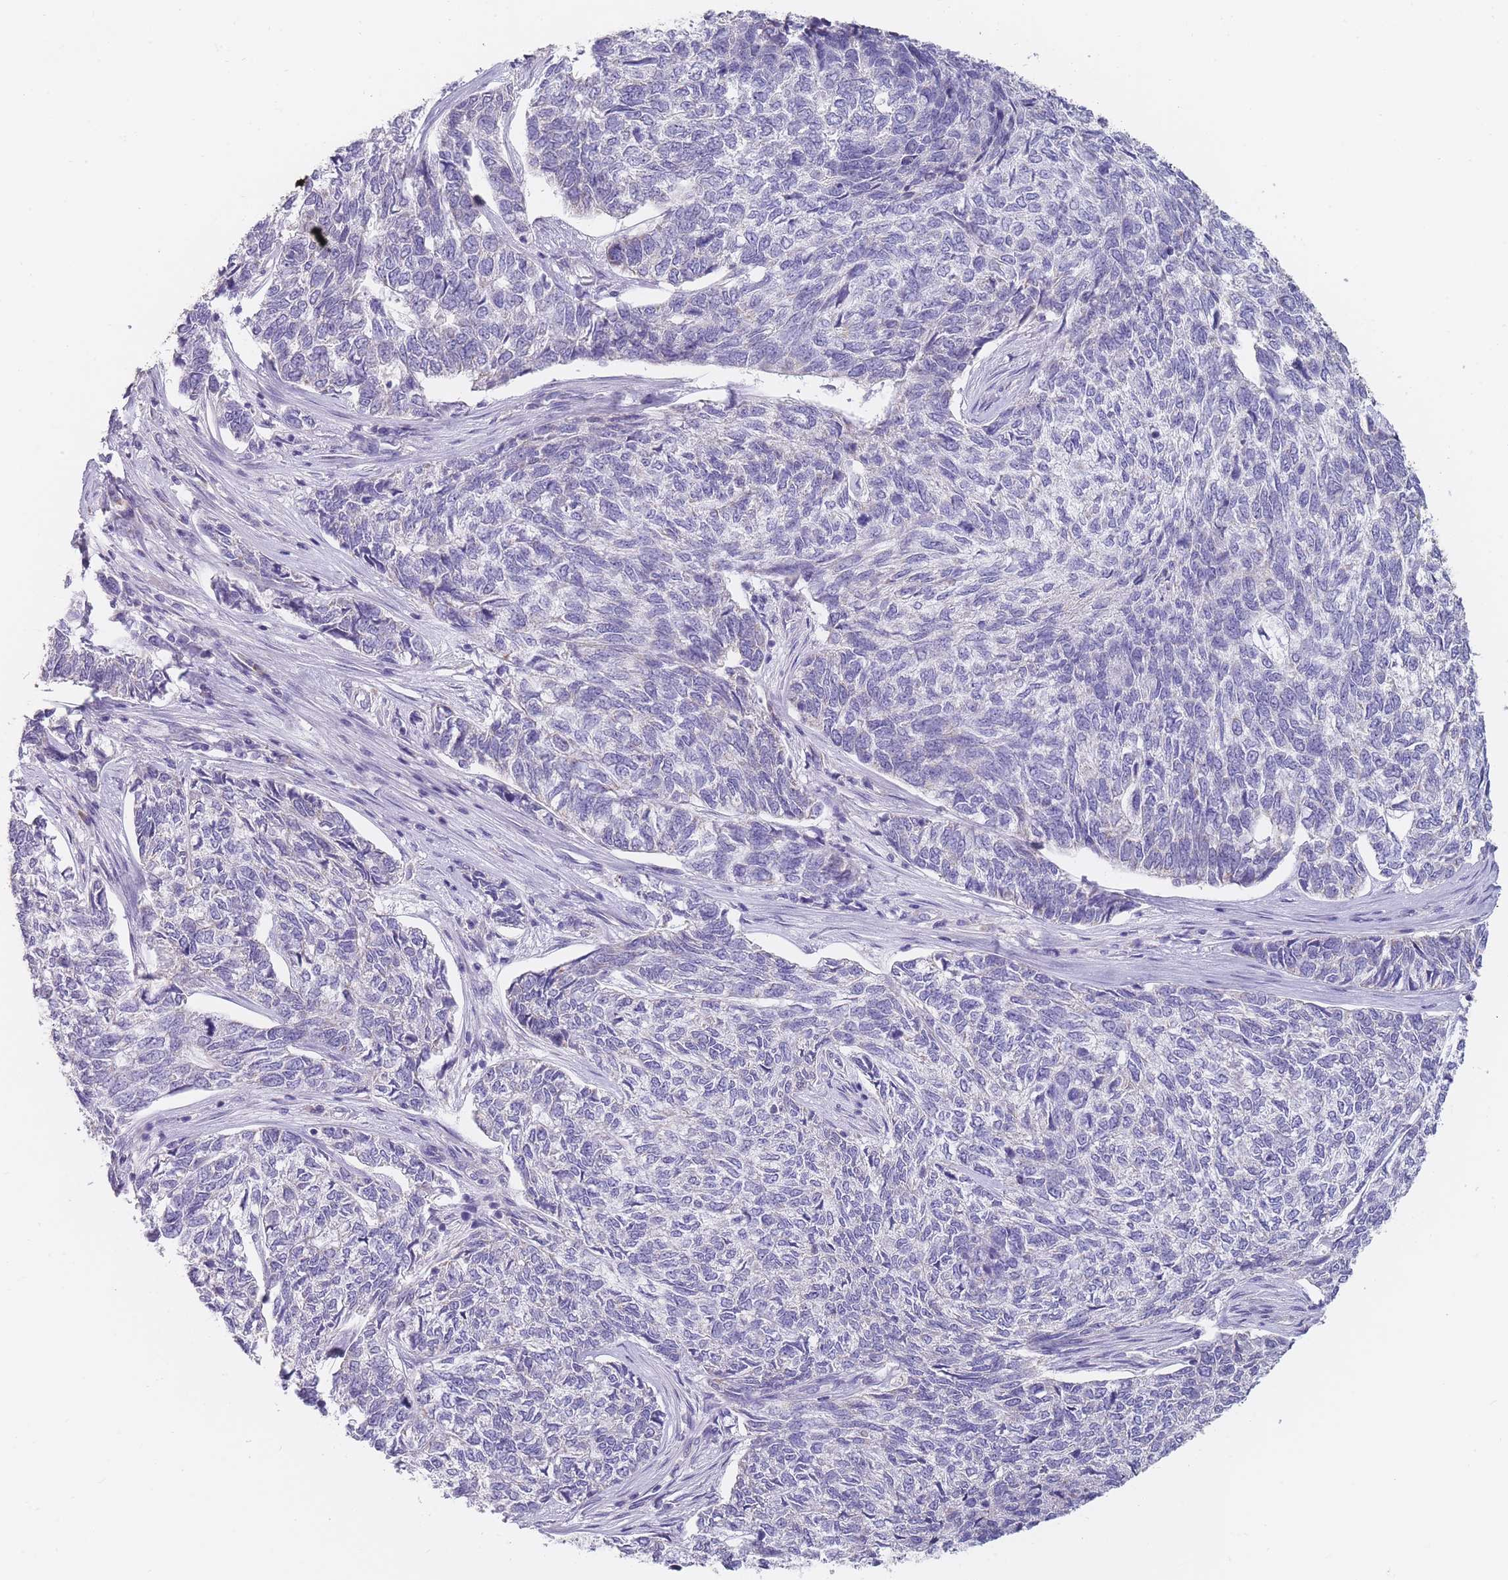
{"staining": {"intensity": "negative", "quantity": "none", "location": "none"}, "tissue": "skin cancer", "cell_type": "Tumor cells", "image_type": "cancer", "snomed": [{"axis": "morphology", "description": "Basal cell carcinoma"}, {"axis": "topography", "description": "Skin"}], "caption": "Protein analysis of skin cancer reveals no significant positivity in tumor cells.", "gene": "MRPS14", "patient": {"sex": "female", "age": 65}}